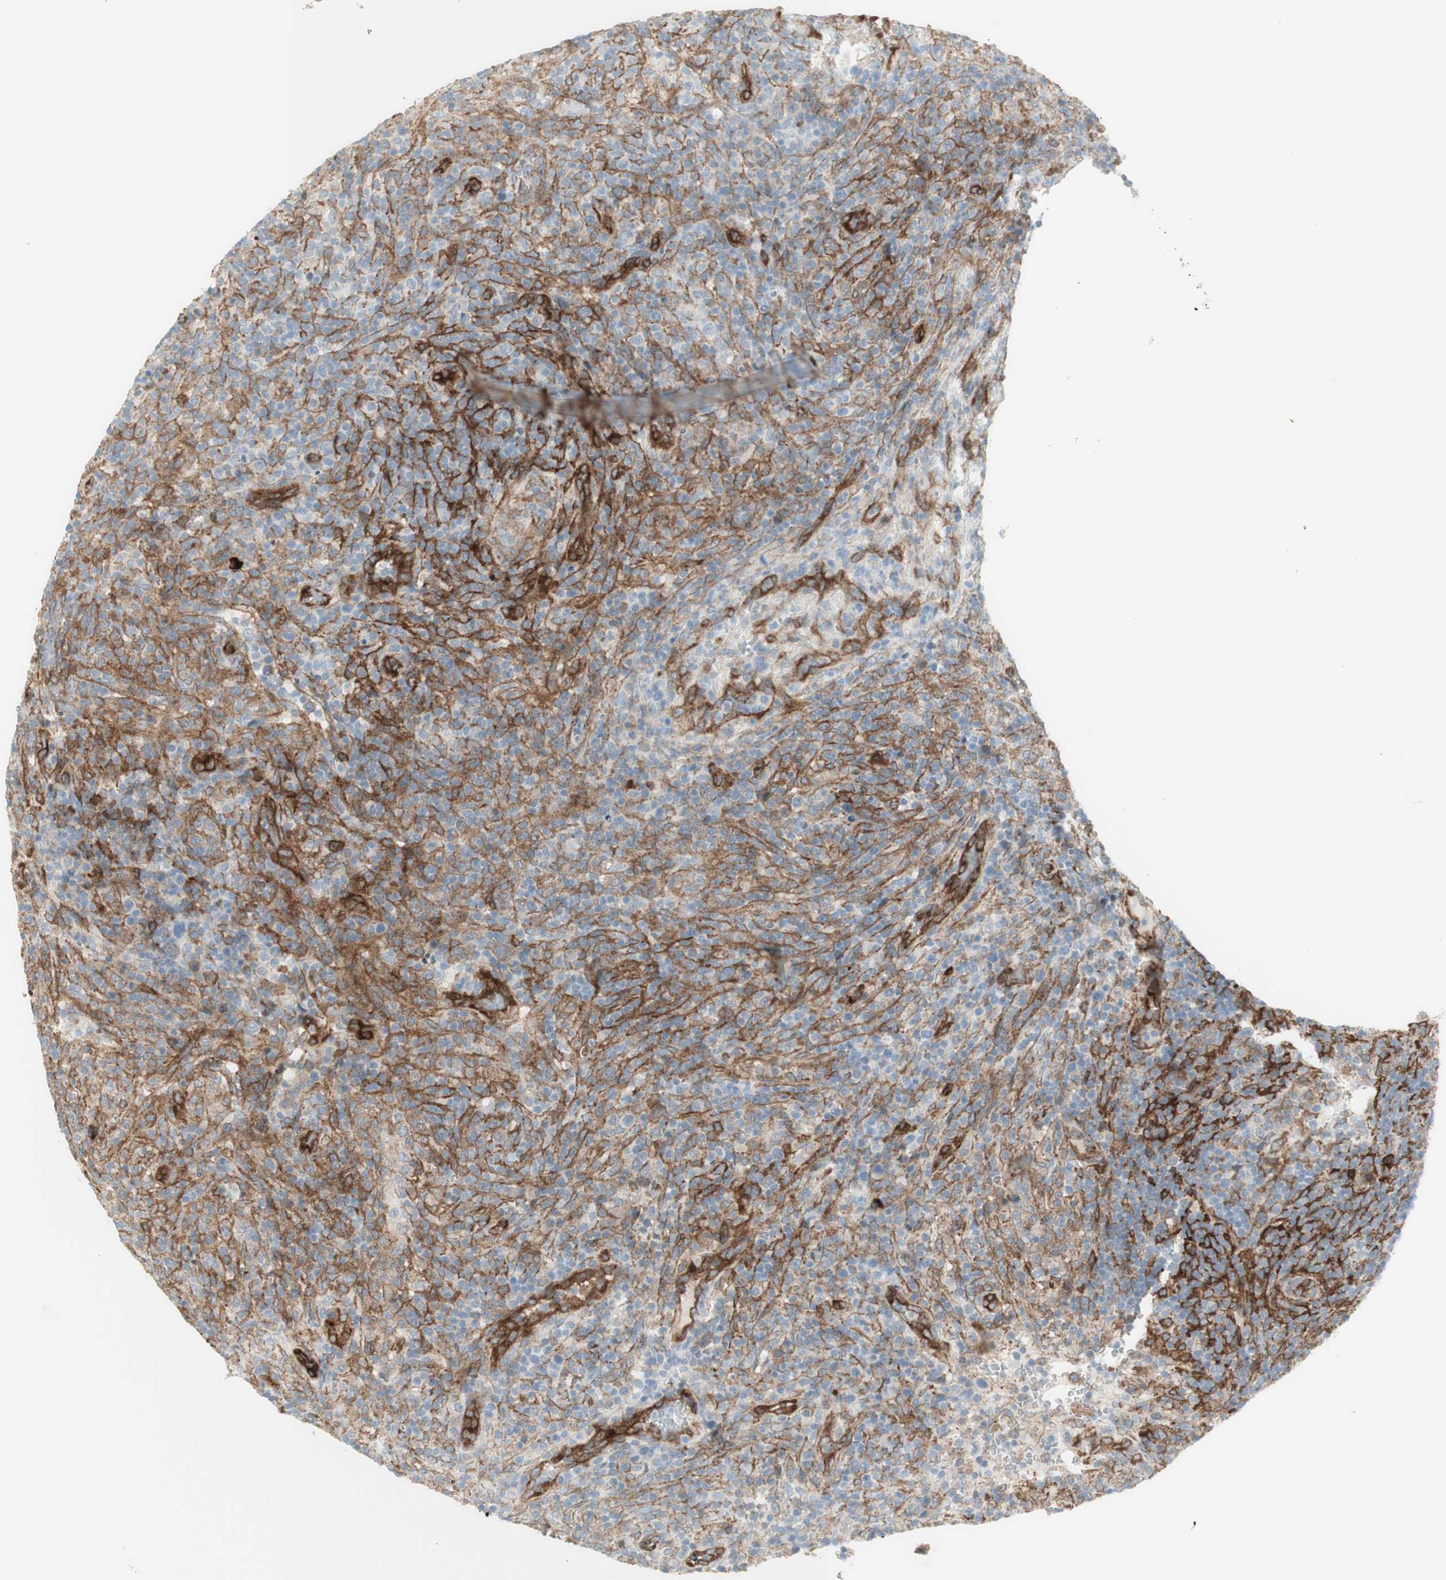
{"staining": {"intensity": "strong", "quantity": "25%-75%", "location": "cytoplasmic/membranous"}, "tissue": "lymphoma", "cell_type": "Tumor cells", "image_type": "cancer", "snomed": [{"axis": "morphology", "description": "Malignant lymphoma, non-Hodgkin's type, High grade"}, {"axis": "topography", "description": "Lymph node"}], "caption": "A photomicrograph of human lymphoma stained for a protein reveals strong cytoplasmic/membranous brown staining in tumor cells. (brown staining indicates protein expression, while blue staining denotes nuclei).", "gene": "MYO6", "patient": {"sex": "female", "age": 76}}